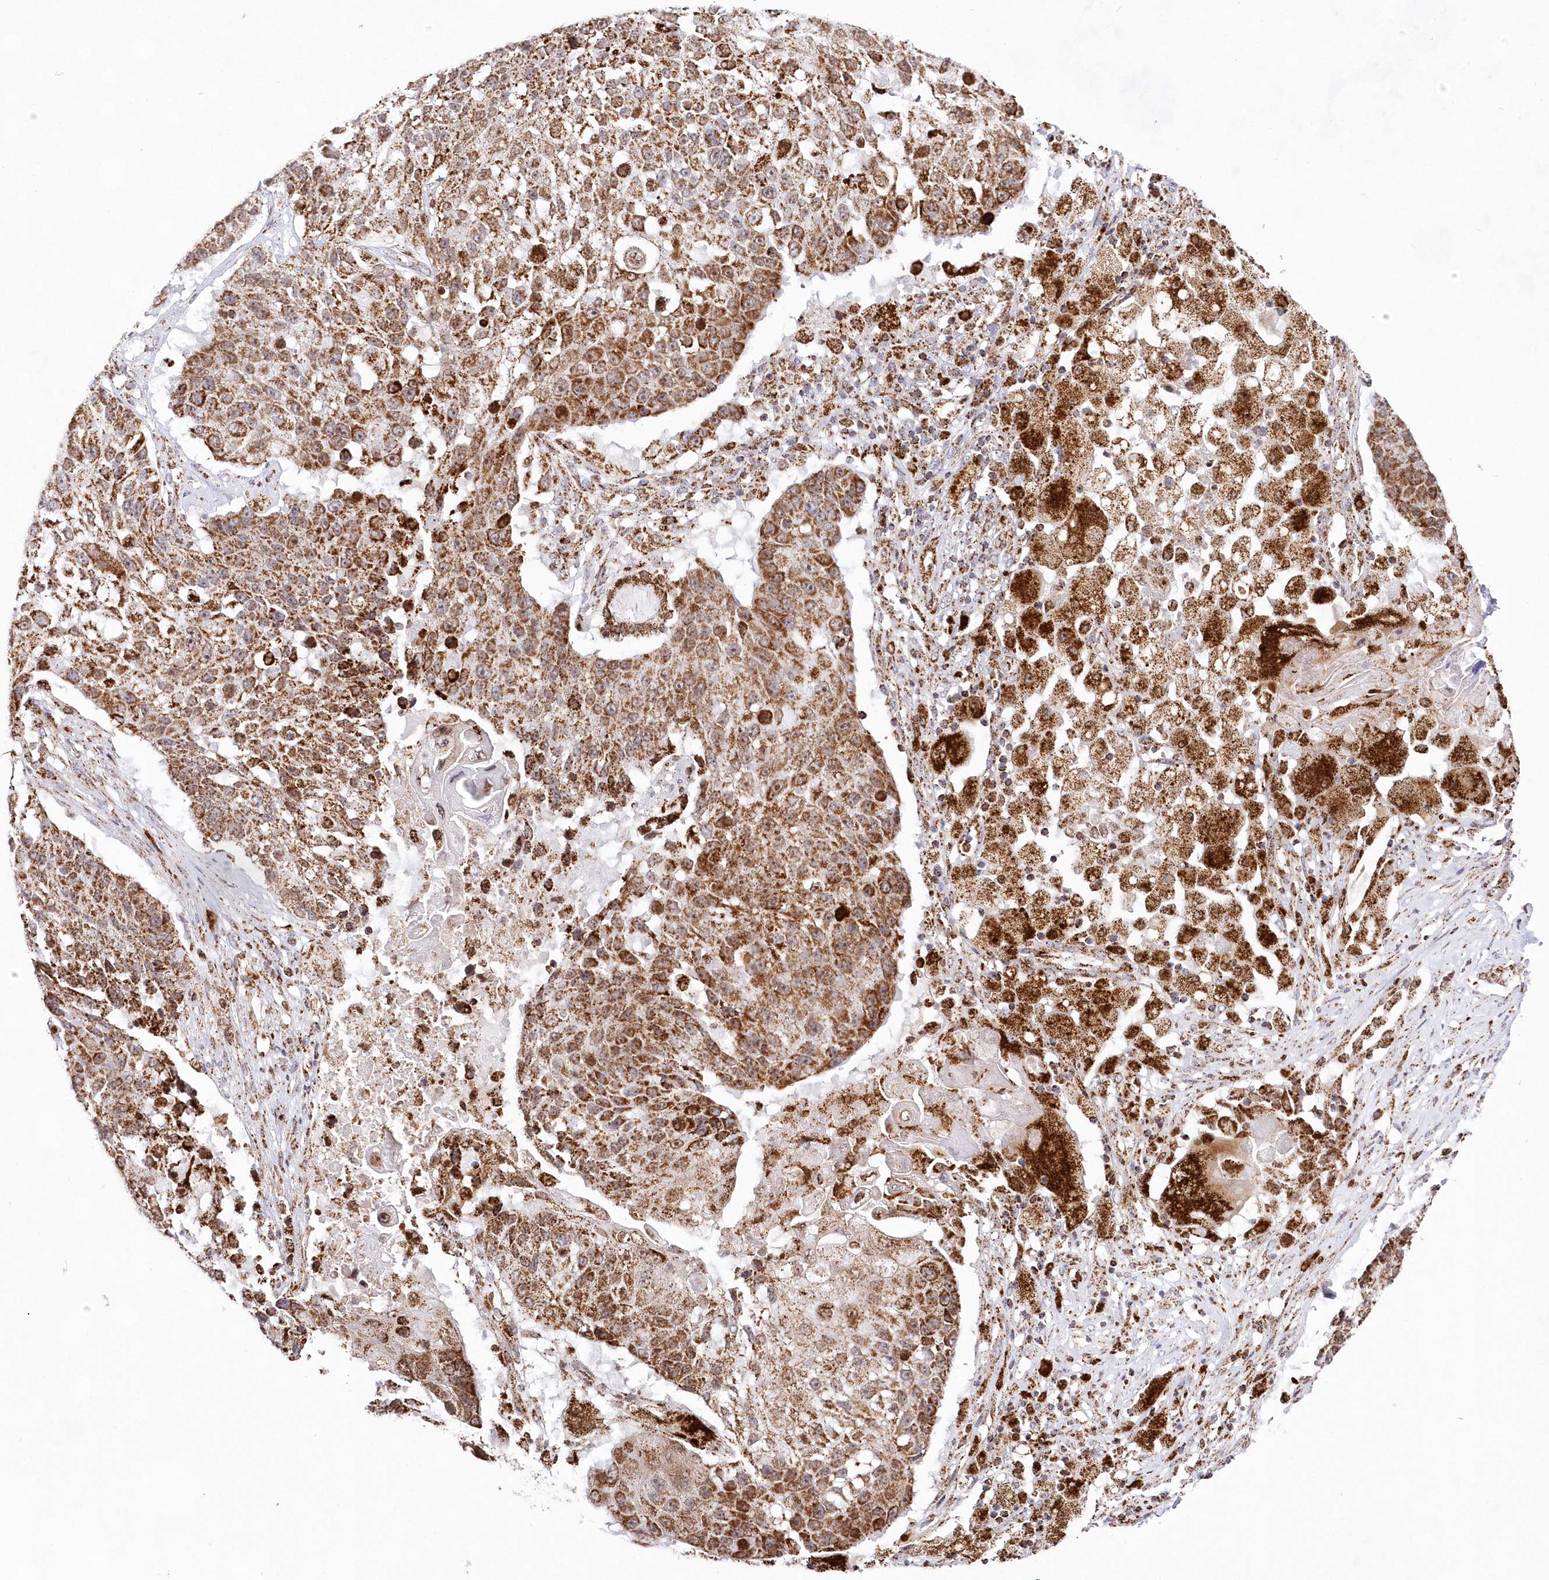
{"staining": {"intensity": "moderate", "quantity": ">75%", "location": "cytoplasmic/membranous"}, "tissue": "lung cancer", "cell_type": "Tumor cells", "image_type": "cancer", "snomed": [{"axis": "morphology", "description": "Squamous cell carcinoma, NOS"}, {"axis": "topography", "description": "Lung"}], "caption": "The immunohistochemical stain shows moderate cytoplasmic/membranous positivity in tumor cells of lung cancer tissue.", "gene": "HADHB", "patient": {"sex": "male", "age": 61}}